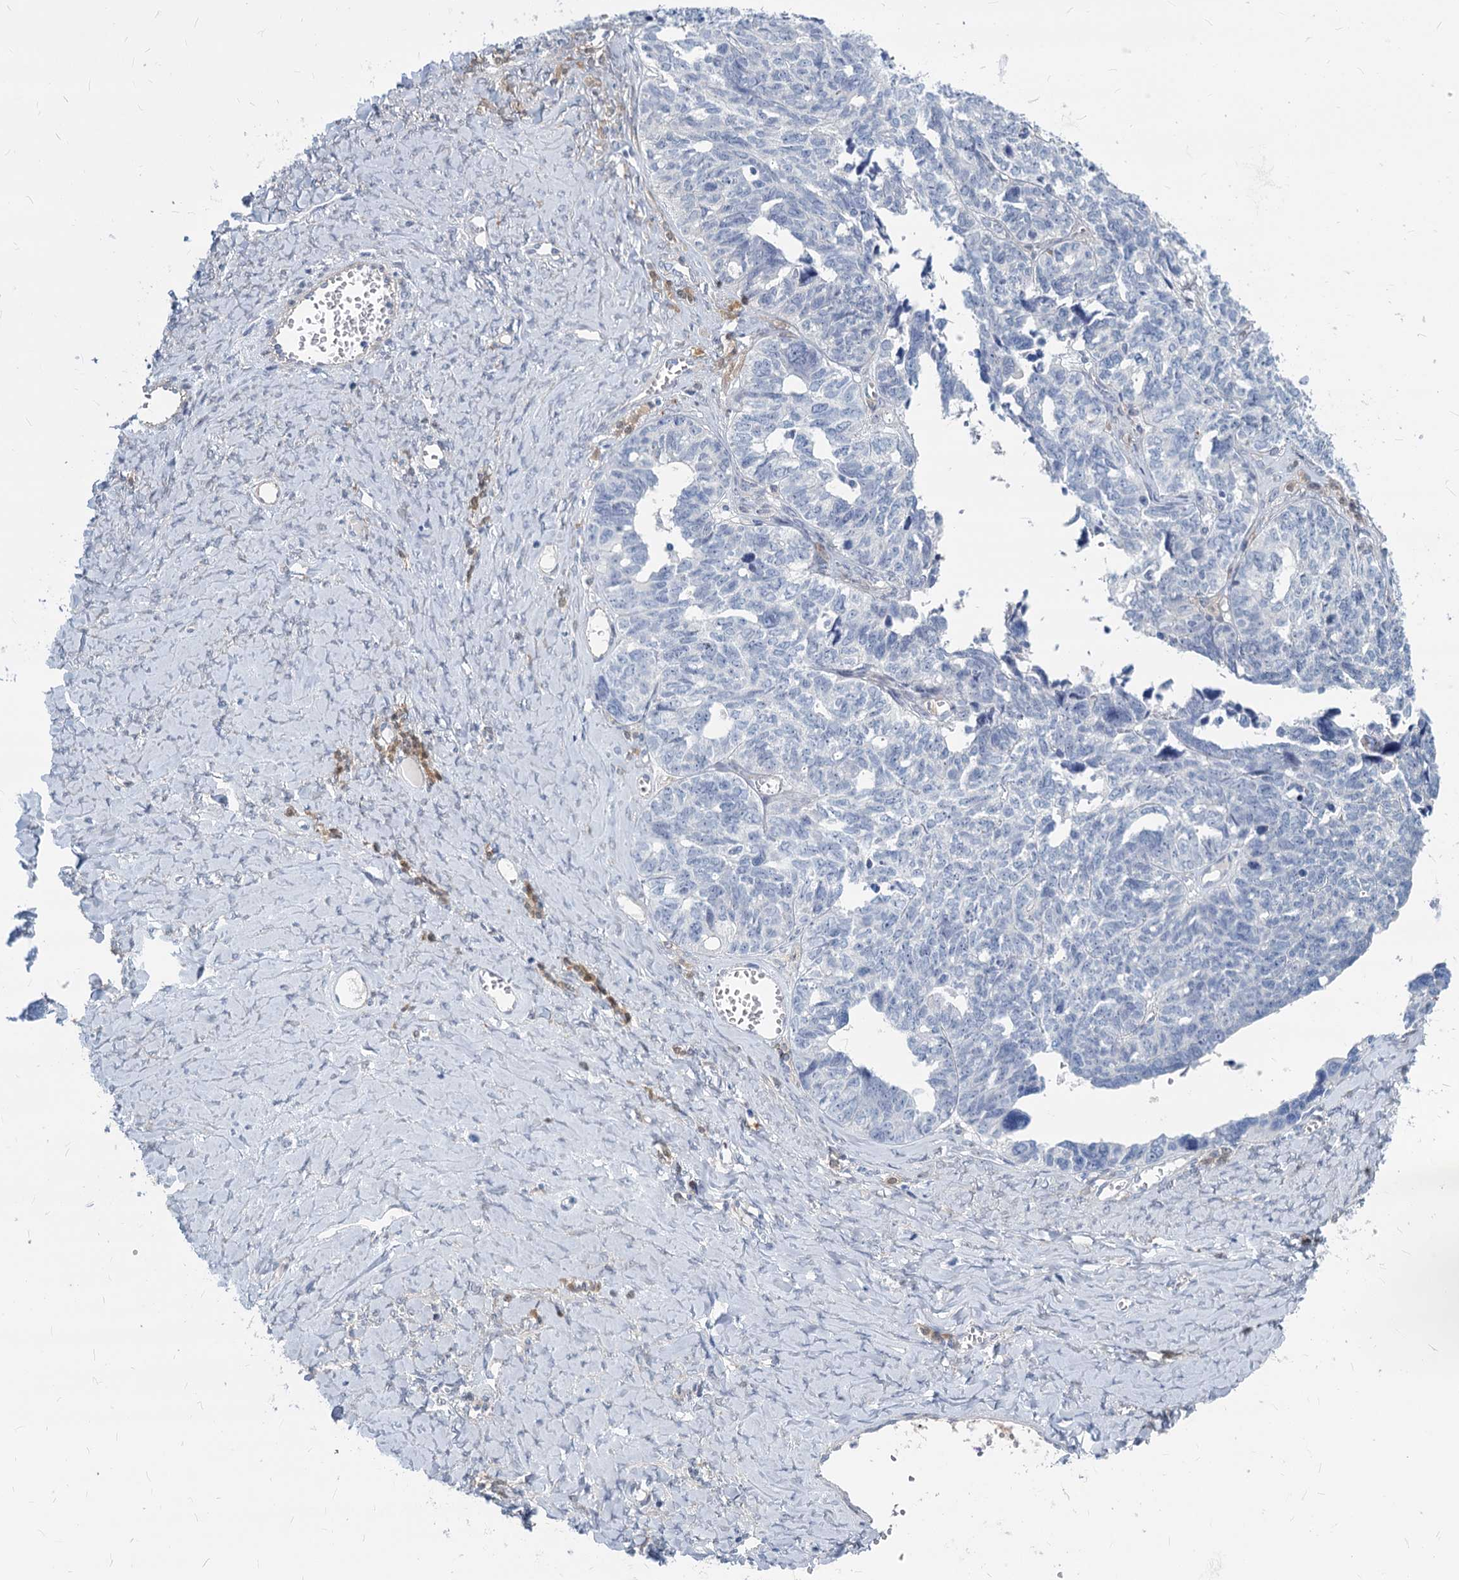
{"staining": {"intensity": "negative", "quantity": "none", "location": "none"}, "tissue": "ovarian cancer", "cell_type": "Tumor cells", "image_type": "cancer", "snomed": [{"axis": "morphology", "description": "Cystadenocarcinoma, serous, NOS"}, {"axis": "topography", "description": "Ovary"}], "caption": "Immunohistochemistry of ovarian cancer (serous cystadenocarcinoma) shows no expression in tumor cells.", "gene": "GSTM3", "patient": {"sex": "female", "age": 79}}